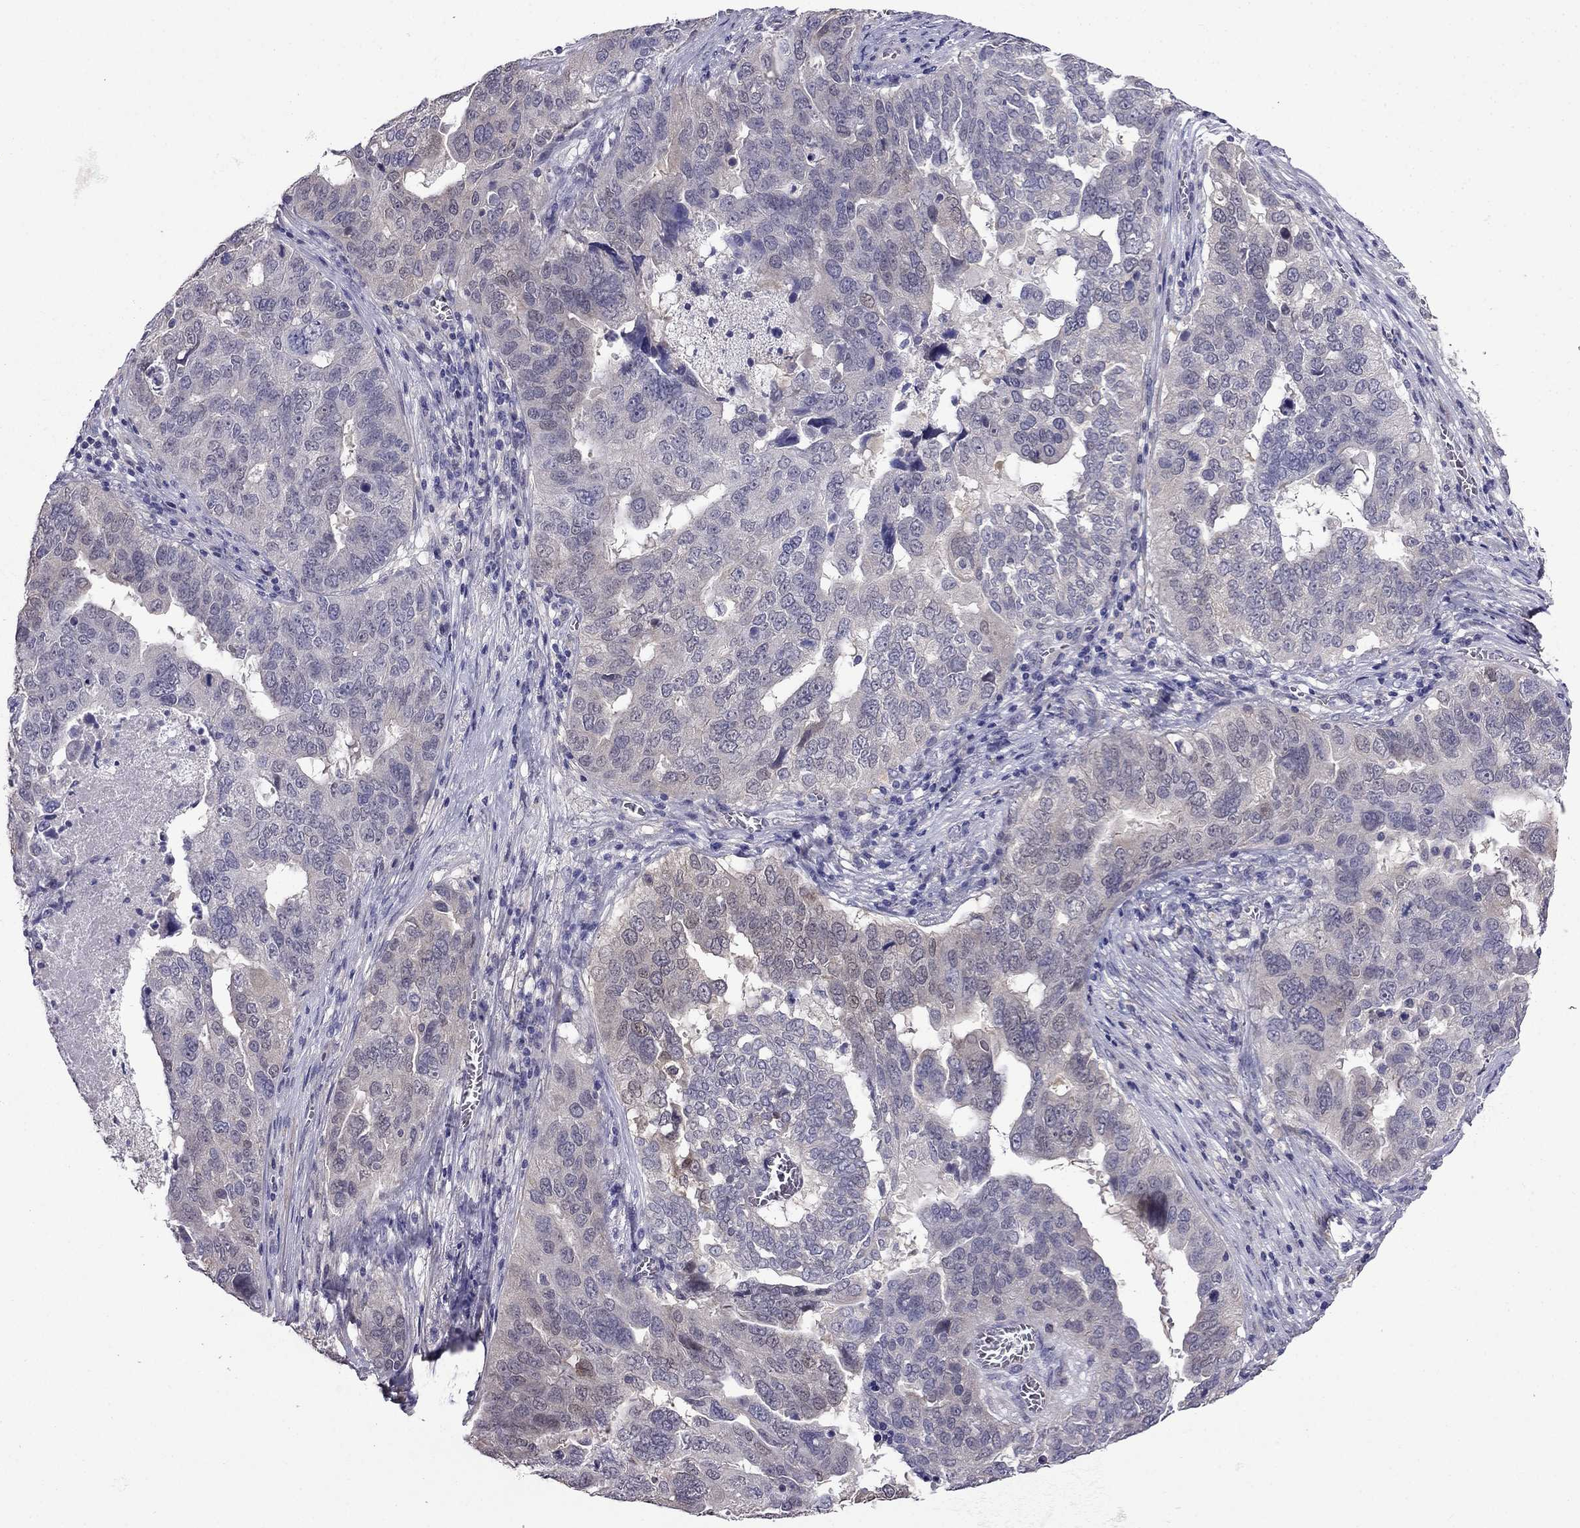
{"staining": {"intensity": "weak", "quantity": "<25%", "location": "cytoplasmic/membranous"}, "tissue": "ovarian cancer", "cell_type": "Tumor cells", "image_type": "cancer", "snomed": [{"axis": "morphology", "description": "Carcinoma, endometroid"}, {"axis": "topography", "description": "Soft tissue"}, {"axis": "topography", "description": "Ovary"}], "caption": "IHC histopathology image of ovarian cancer stained for a protein (brown), which exhibits no staining in tumor cells.", "gene": "SCNN1D", "patient": {"sex": "female", "age": 52}}